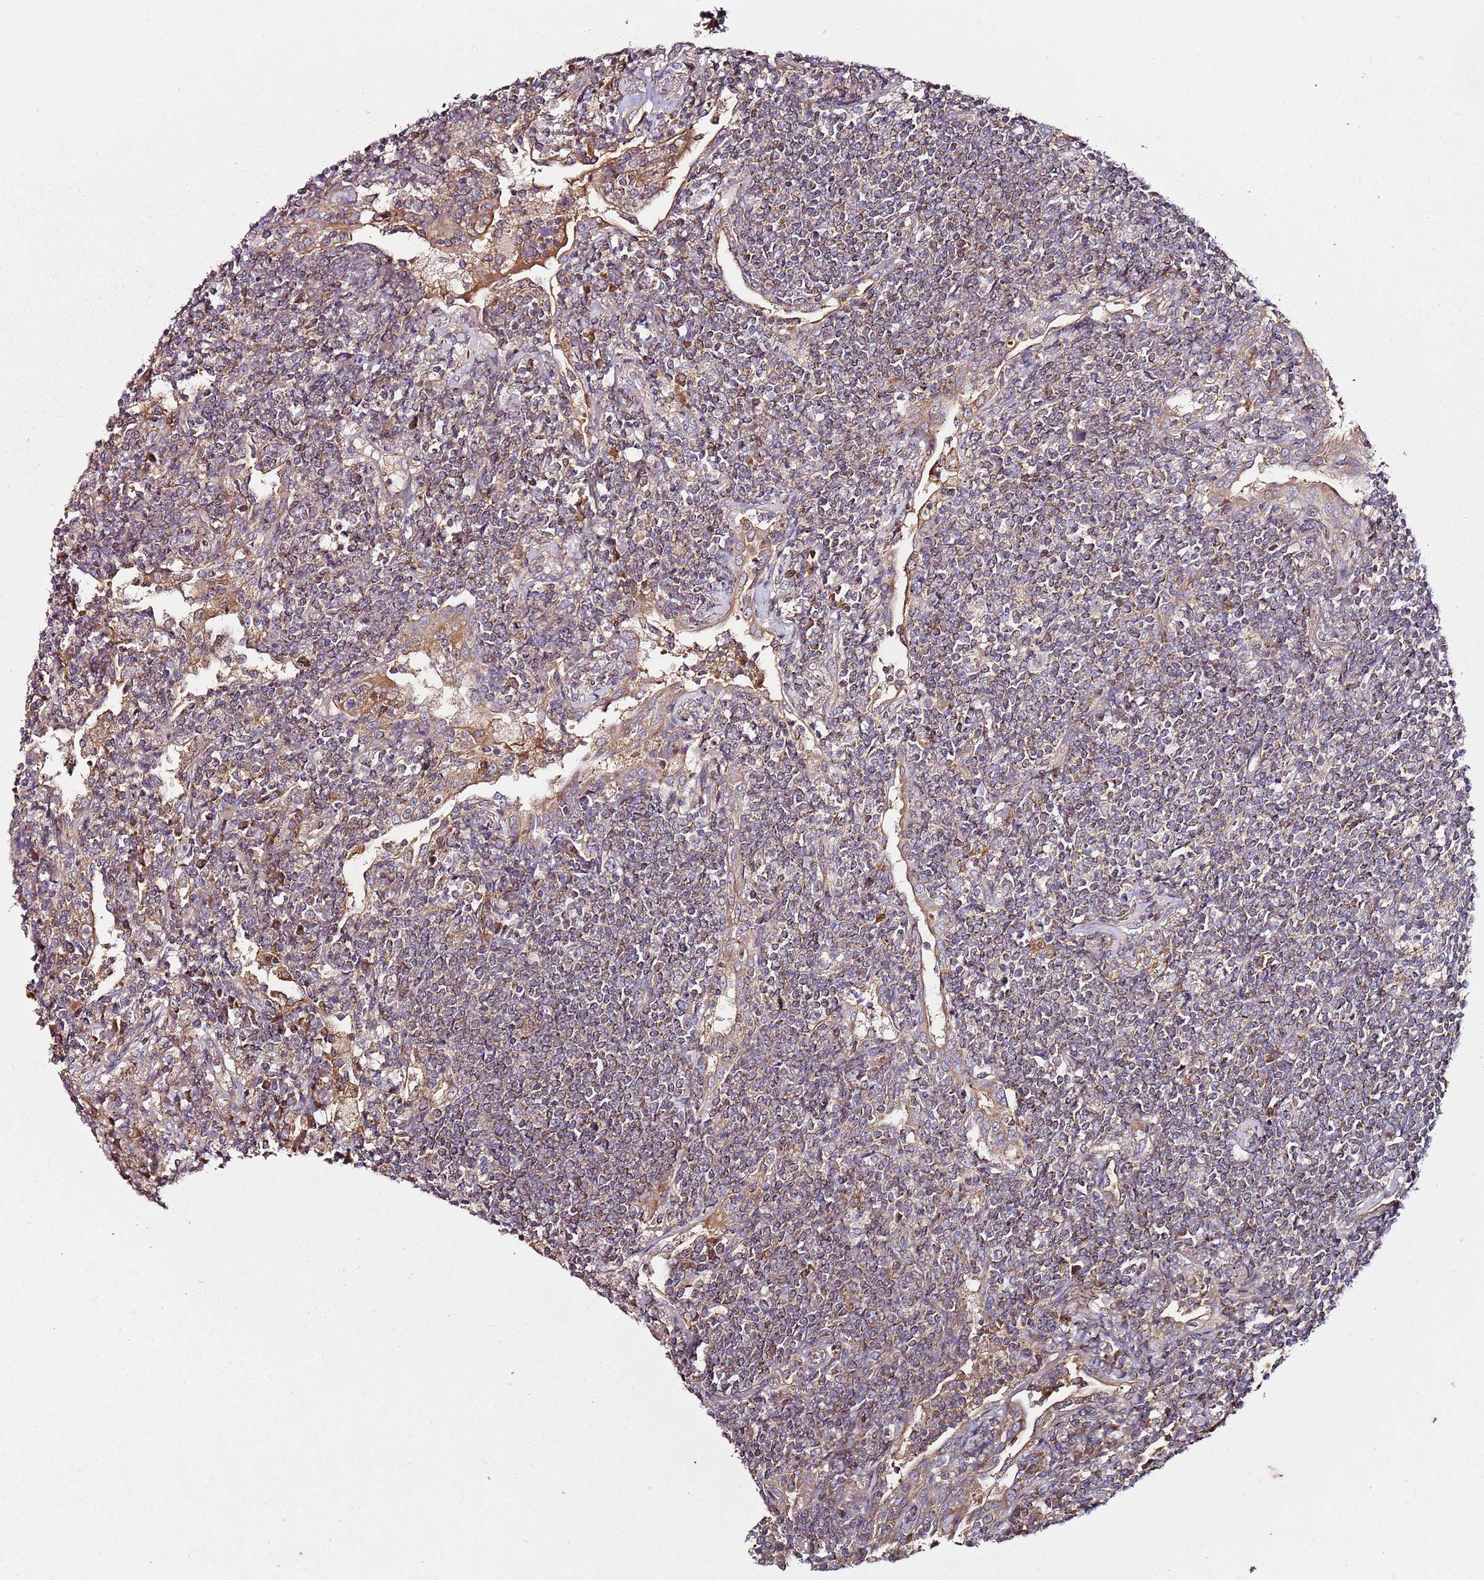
{"staining": {"intensity": "weak", "quantity": ">75%", "location": "cytoplasmic/membranous"}, "tissue": "lymphoma", "cell_type": "Tumor cells", "image_type": "cancer", "snomed": [{"axis": "morphology", "description": "Malignant lymphoma, non-Hodgkin's type, Low grade"}, {"axis": "topography", "description": "Lung"}], "caption": "Weak cytoplasmic/membranous positivity for a protein is appreciated in approximately >75% of tumor cells of lymphoma using IHC.", "gene": "KRTAP21-3", "patient": {"sex": "female", "age": 71}}